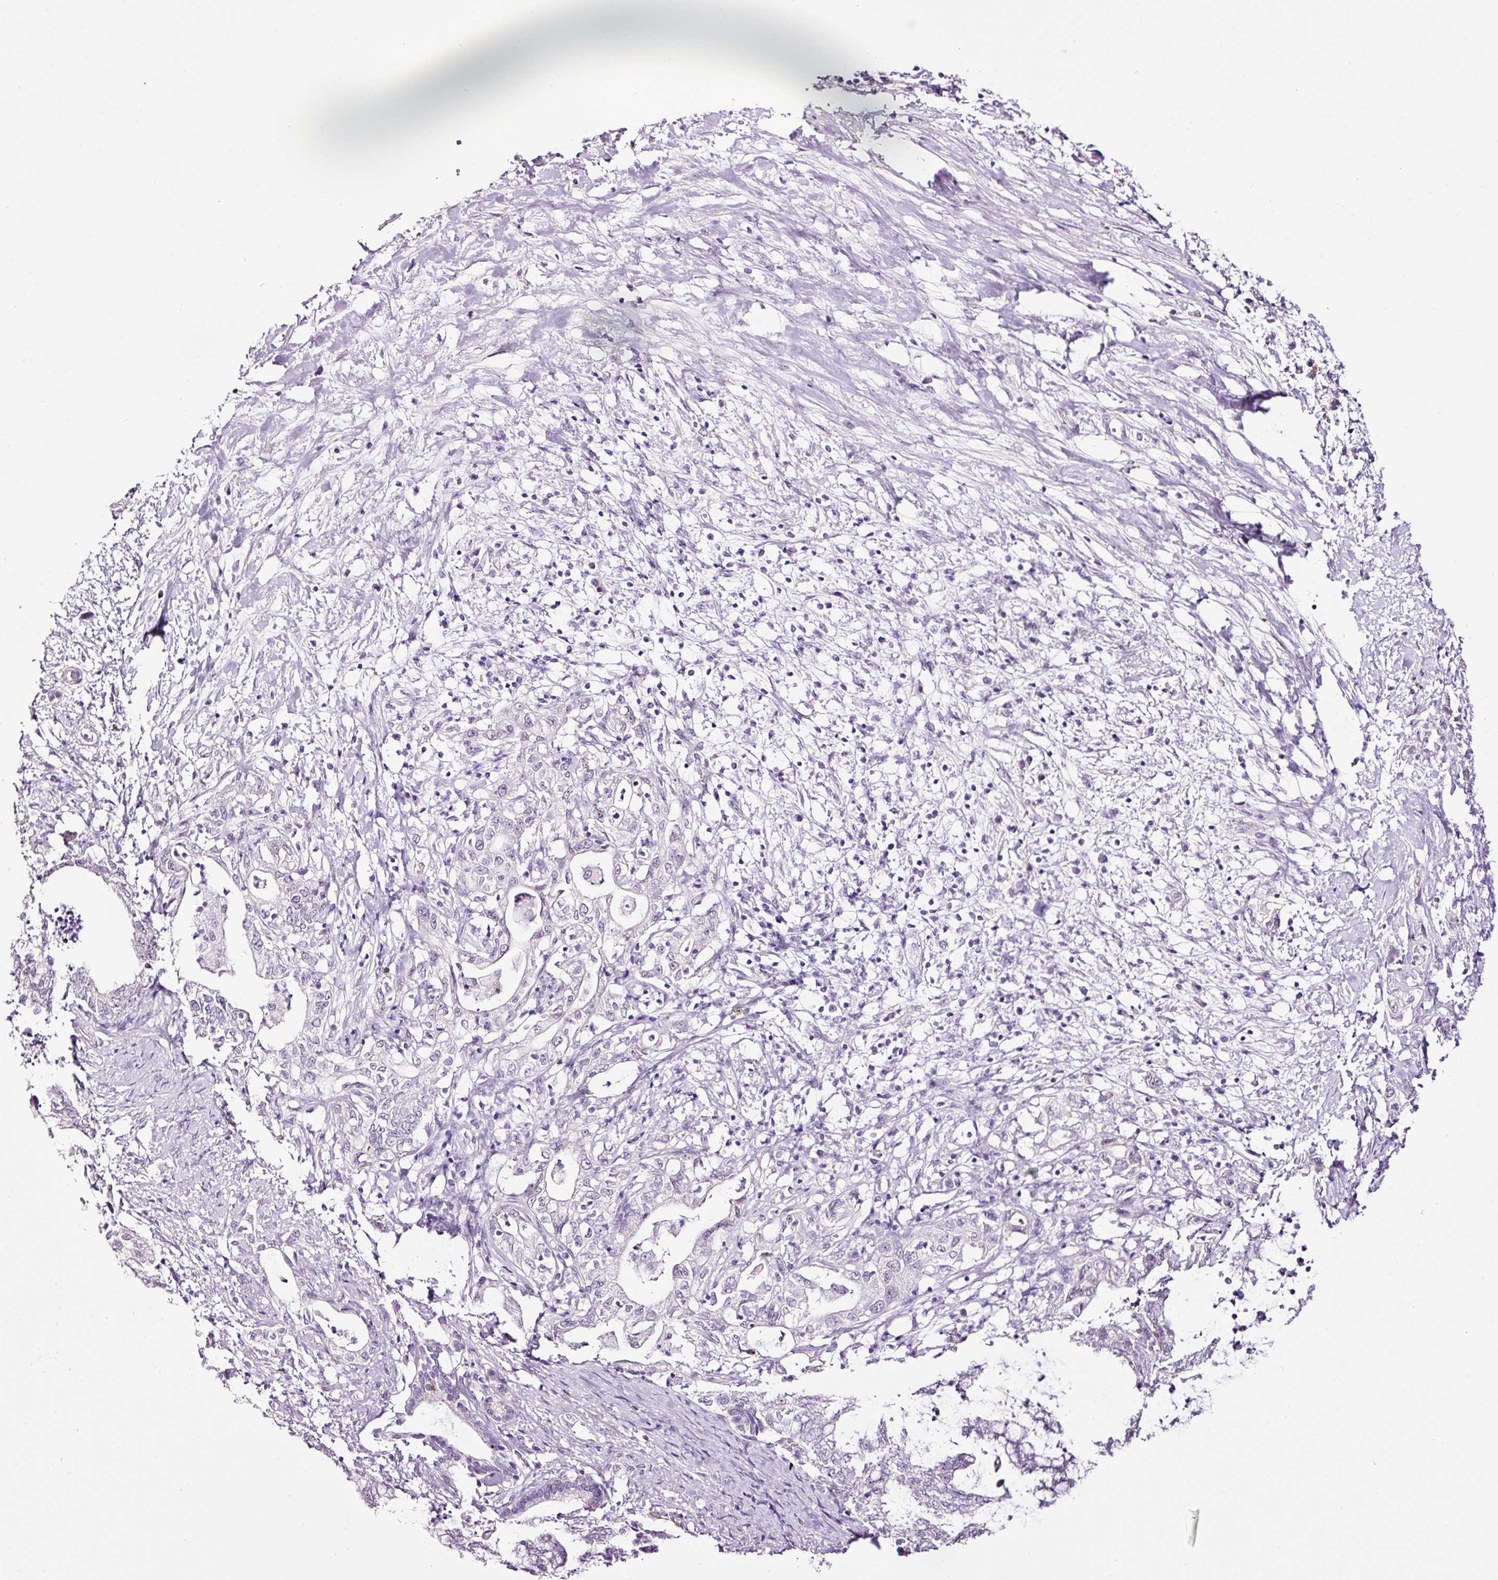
{"staining": {"intensity": "negative", "quantity": "none", "location": "none"}, "tissue": "pancreatic cancer", "cell_type": "Tumor cells", "image_type": "cancer", "snomed": [{"axis": "morphology", "description": "Adenocarcinoma, NOS"}, {"axis": "topography", "description": "Pancreas"}], "caption": "An image of human pancreatic cancer is negative for staining in tumor cells. (Brightfield microscopy of DAB (3,3'-diaminobenzidine) IHC at high magnification).", "gene": "RTF2", "patient": {"sex": "female", "age": 73}}